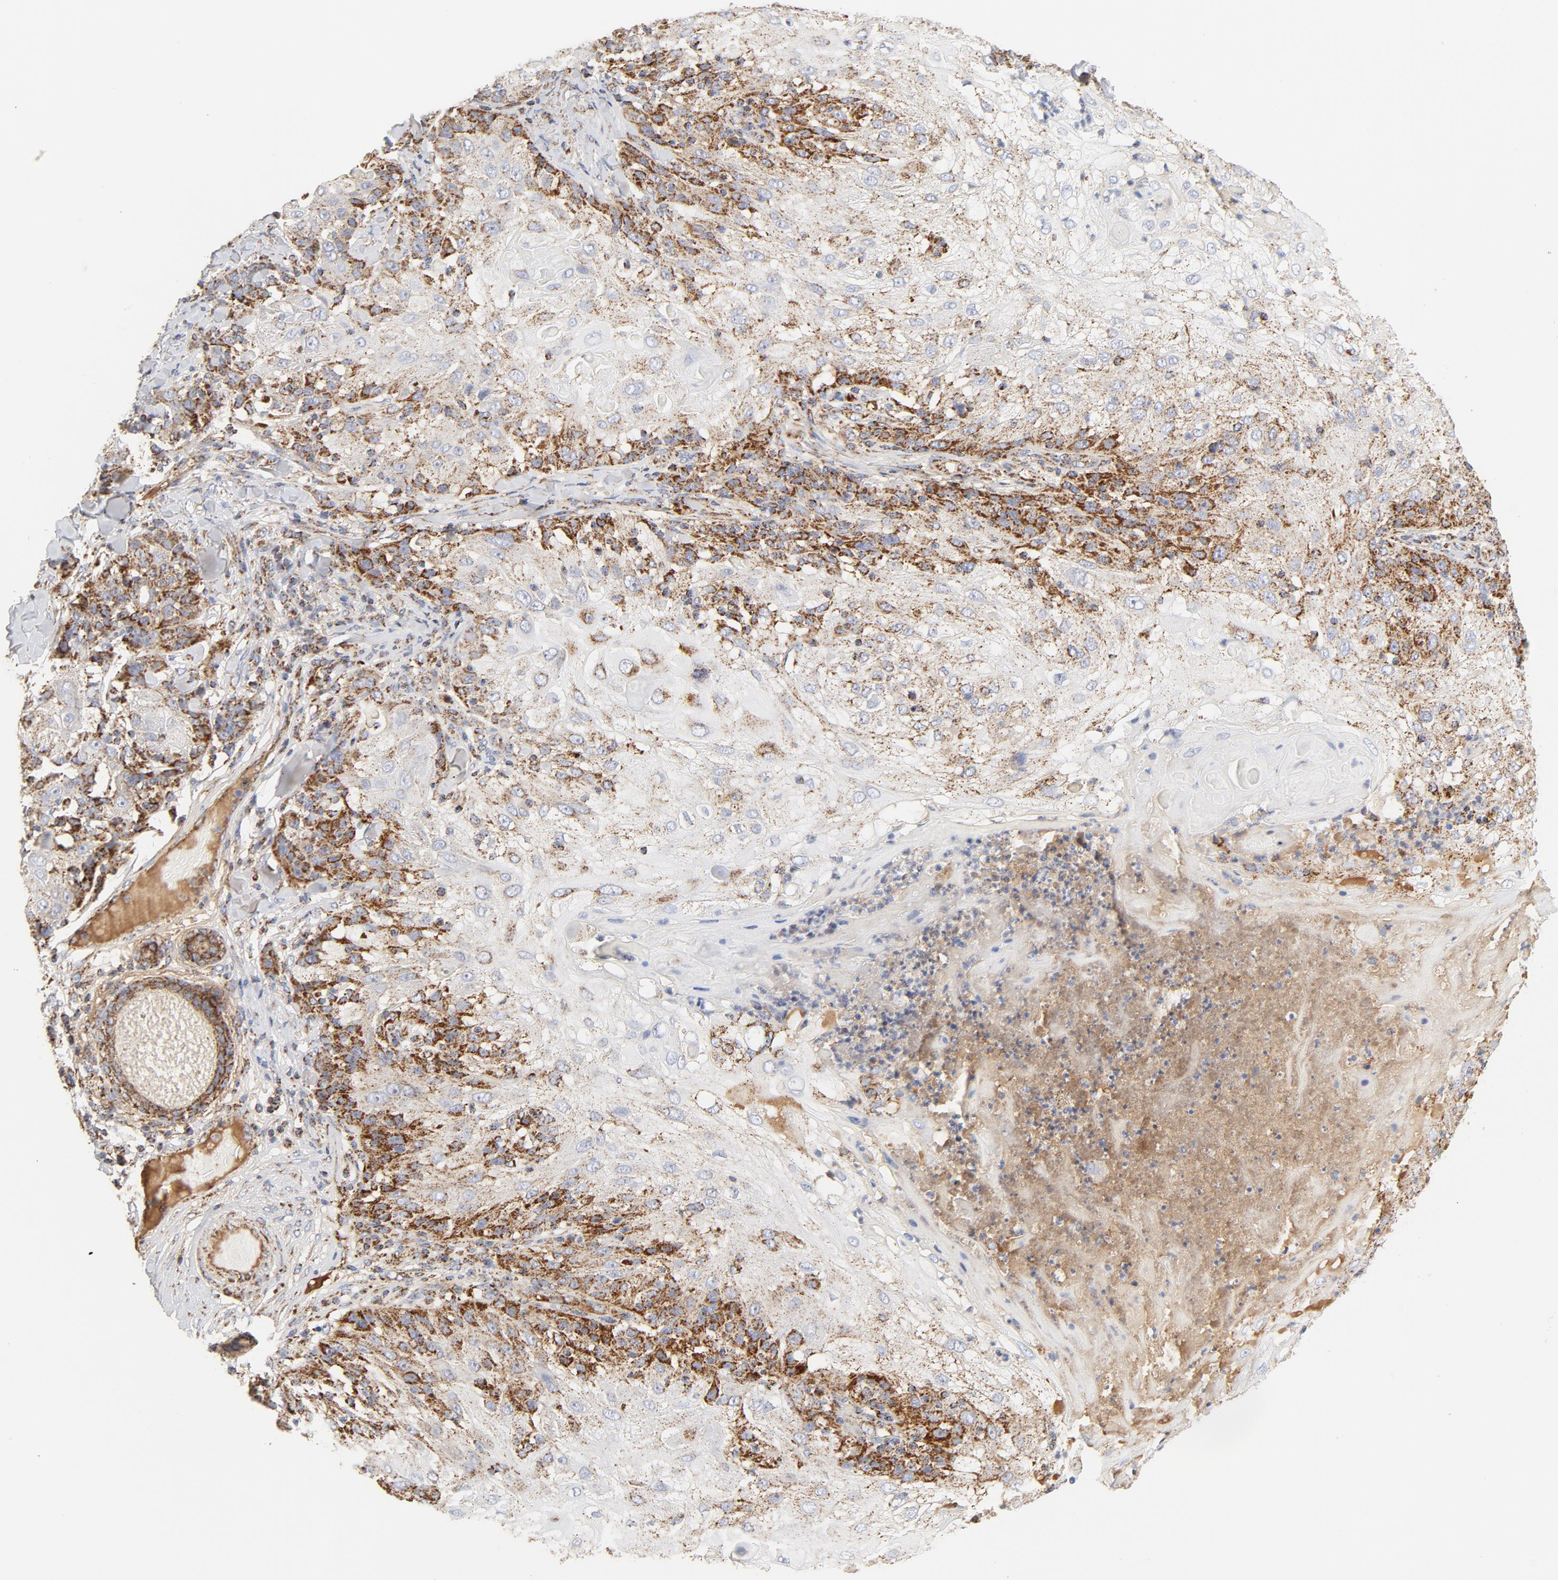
{"staining": {"intensity": "strong", "quantity": ">75%", "location": "cytoplasmic/membranous"}, "tissue": "skin cancer", "cell_type": "Tumor cells", "image_type": "cancer", "snomed": [{"axis": "morphology", "description": "Normal tissue, NOS"}, {"axis": "morphology", "description": "Squamous cell carcinoma, NOS"}, {"axis": "topography", "description": "Skin"}], "caption": "Immunohistochemistry (IHC) micrograph of neoplastic tissue: human squamous cell carcinoma (skin) stained using IHC displays high levels of strong protein expression localized specifically in the cytoplasmic/membranous of tumor cells, appearing as a cytoplasmic/membranous brown color.", "gene": "PCNX4", "patient": {"sex": "female", "age": 83}}